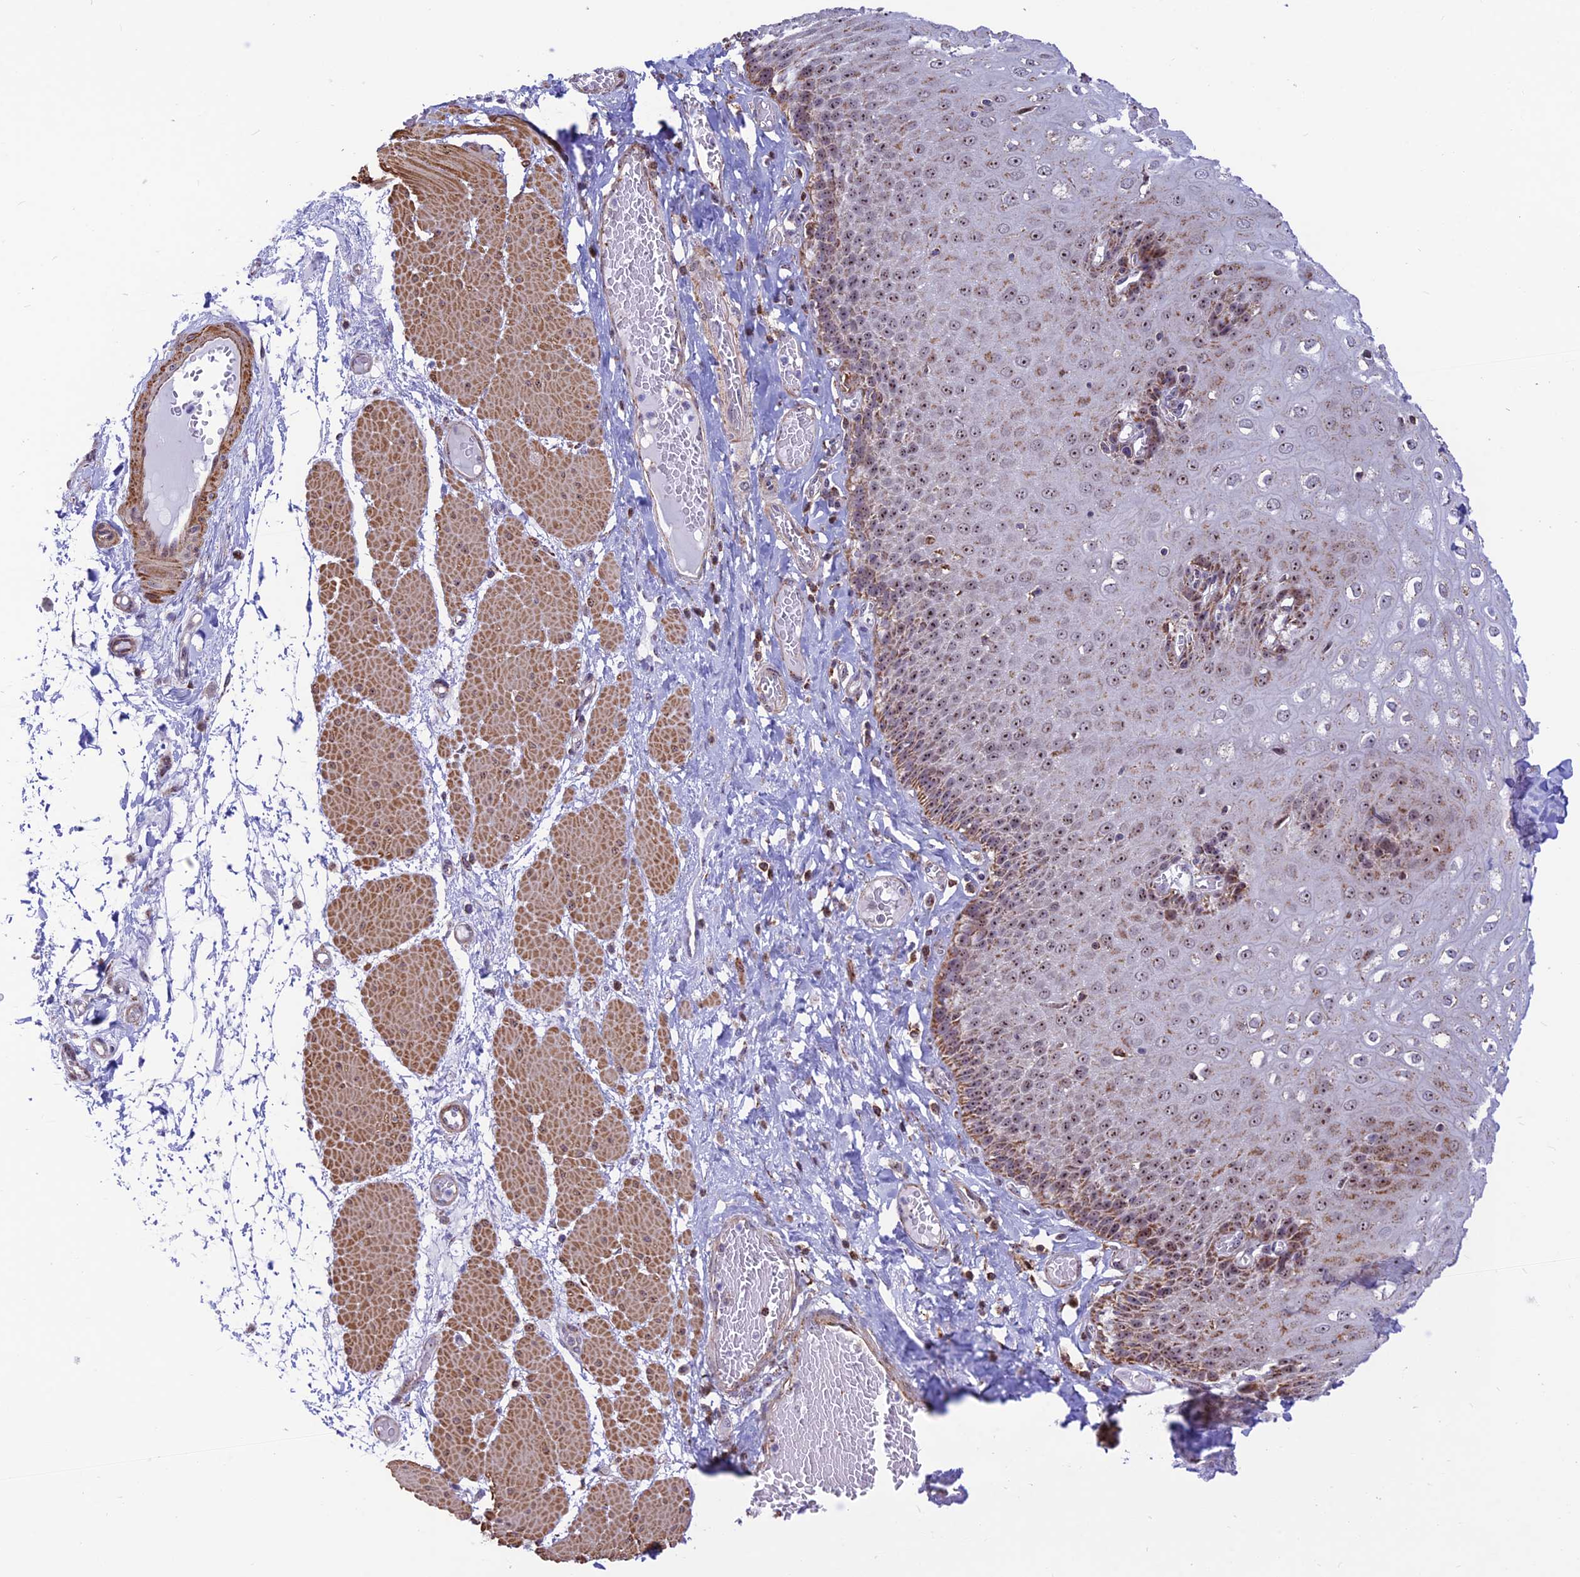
{"staining": {"intensity": "moderate", "quantity": "25%-75%", "location": "nuclear"}, "tissue": "esophagus", "cell_type": "Squamous epithelial cells", "image_type": "normal", "snomed": [{"axis": "morphology", "description": "Normal tissue, NOS"}, {"axis": "topography", "description": "Esophagus"}], "caption": "Immunohistochemistry histopathology image of normal esophagus stained for a protein (brown), which displays medium levels of moderate nuclear staining in about 25%-75% of squamous epithelial cells.", "gene": "POLR1G", "patient": {"sex": "male", "age": 60}}